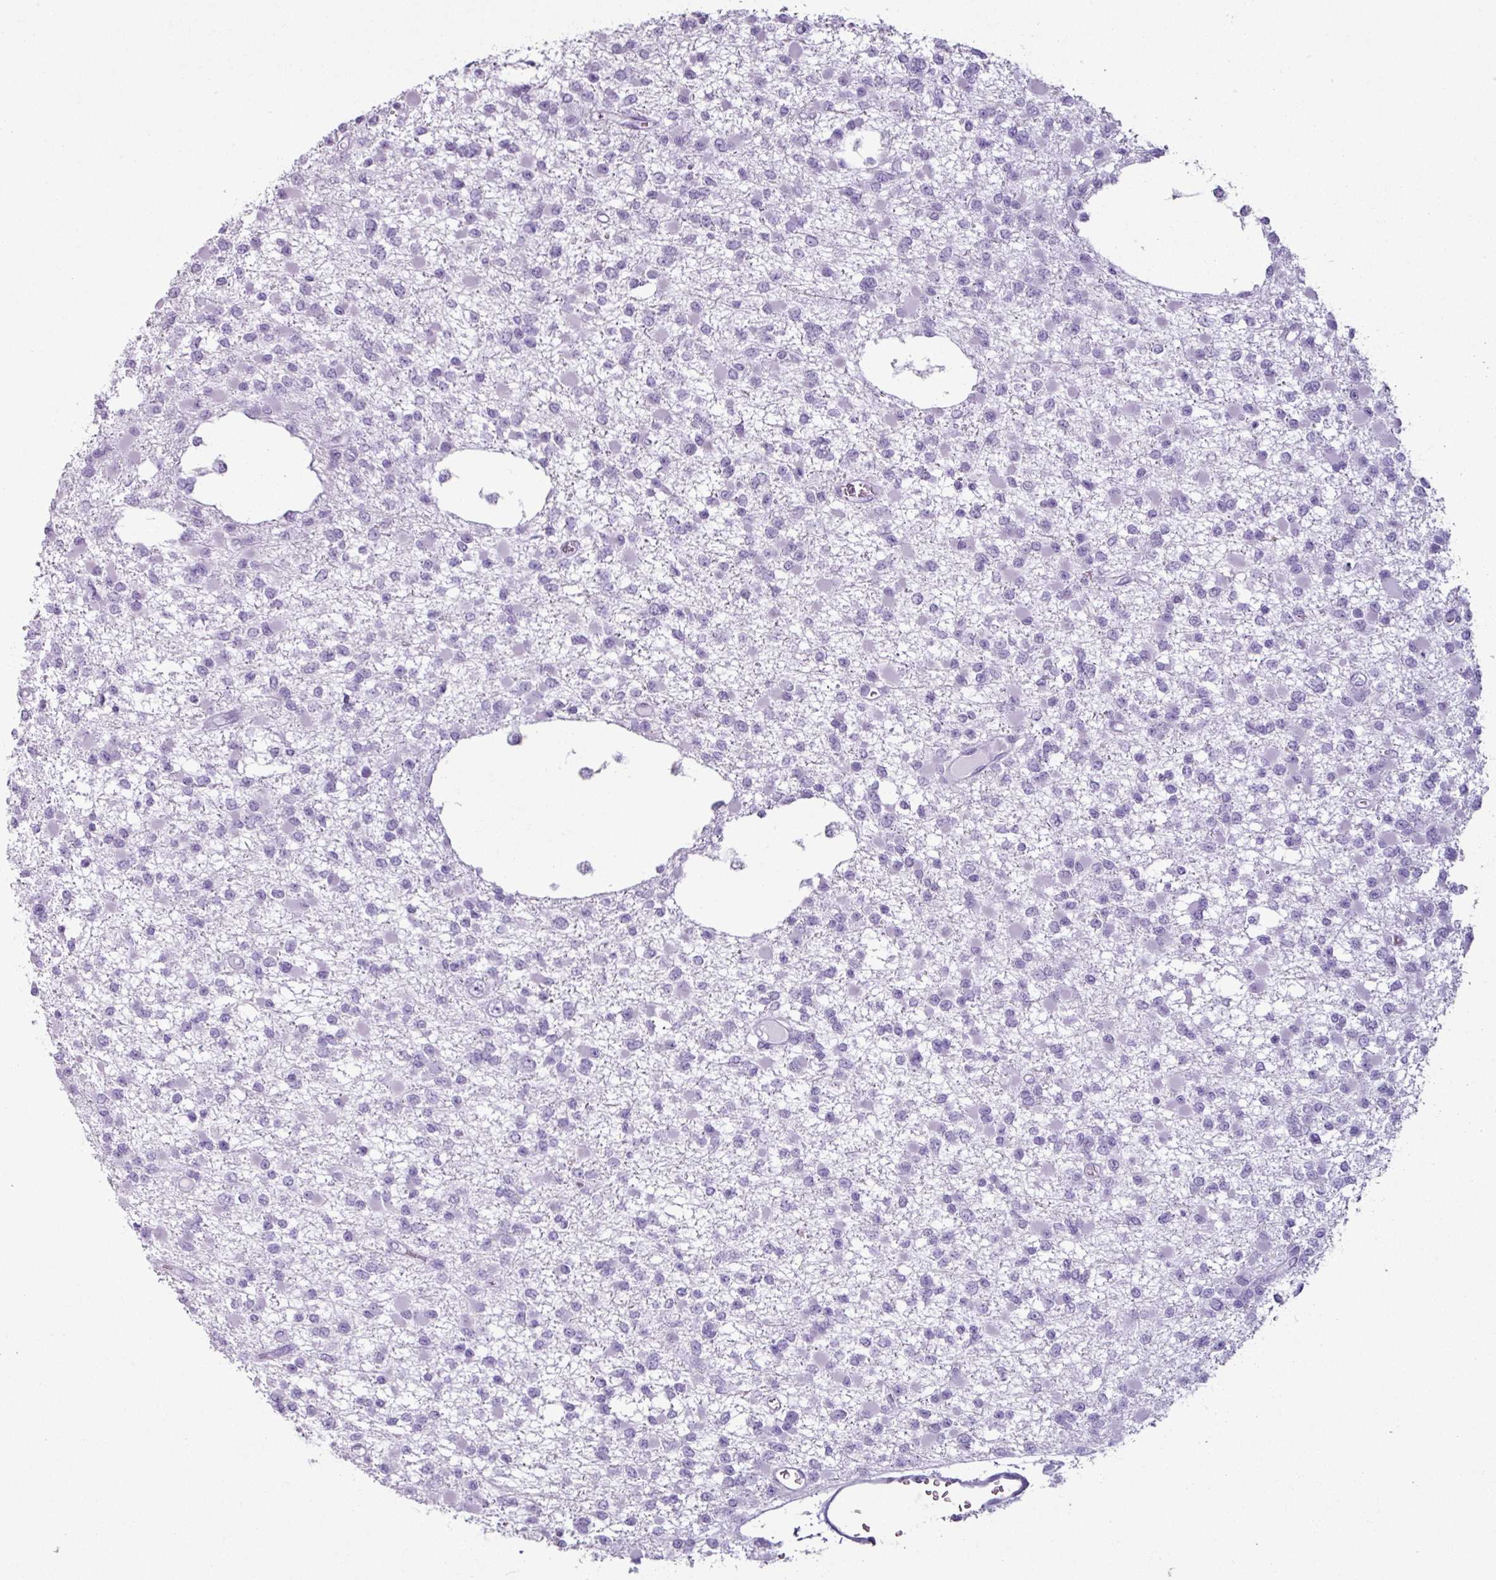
{"staining": {"intensity": "negative", "quantity": "none", "location": "none"}, "tissue": "glioma", "cell_type": "Tumor cells", "image_type": "cancer", "snomed": [{"axis": "morphology", "description": "Glioma, malignant, Low grade"}, {"axis": "topography", "description": "Brain"}], "caption": "Immunohistochemistry (IHC) histopathology image of neoplastic tissue: low-grade glioma (malignant) stained with DAB displays no significant protein positivity in tumor cells.", "gene": "SCT", "patient": {"sex": "female", "age": 22}}